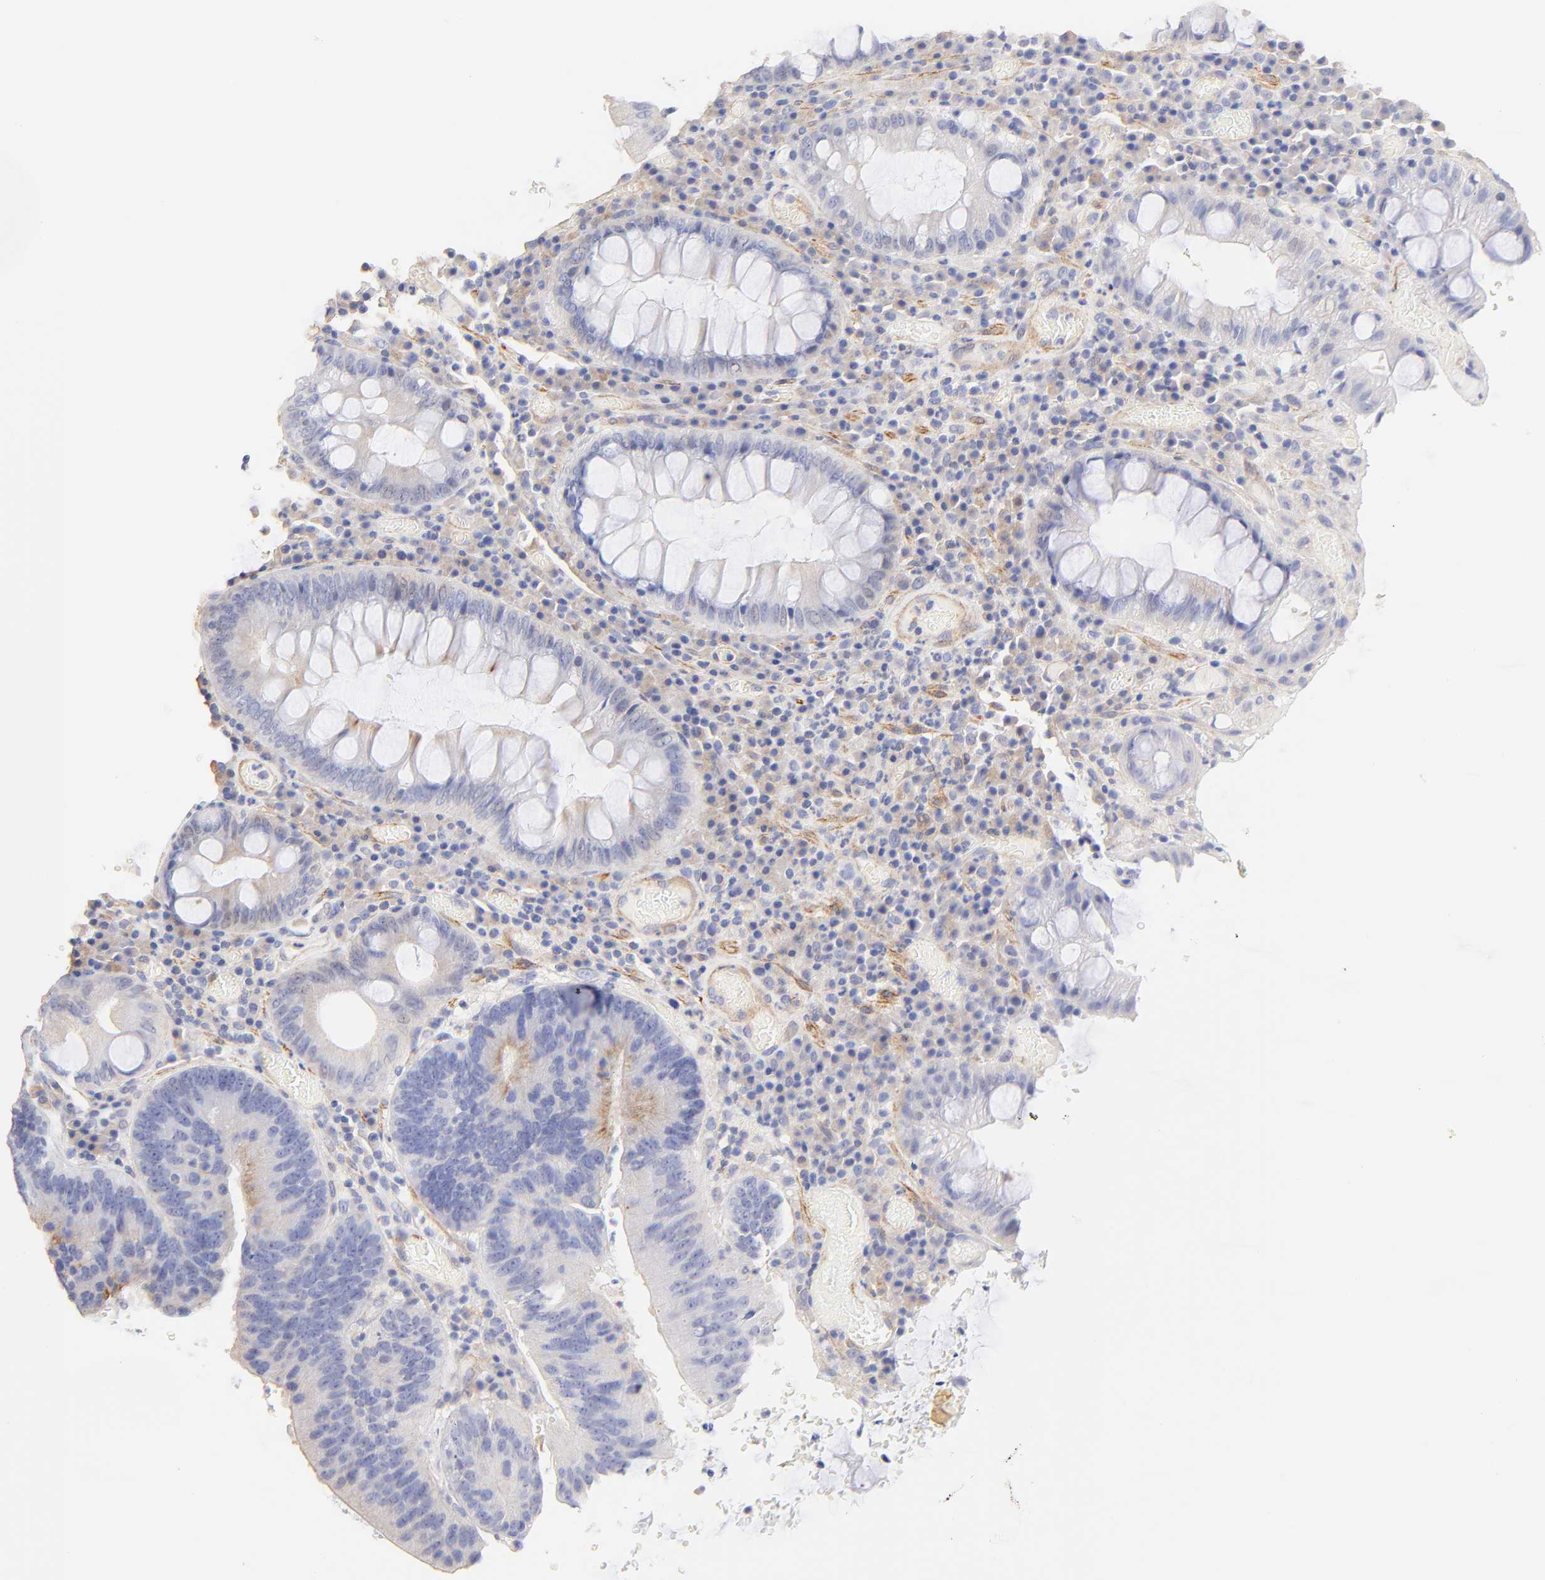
{"staining": {"intensity": "moderate", "quantity": "25%-75%", "location": "cytoplasmic/membranous"}, "tissue": "colorectal cancer", "cell_type": "Tumor cells", "image_type": "cancer", "snomed": [{"axis": "morphology", "description": "Normal tissue, NOS"}, {"axis": "morphology", "description": "Adenocarcinoma, NOS"}, {"axis": "topography", "description": "Colon"}], "caption": "Tumor cells exhibit moderate cytoplasmic/membranous expression in about 25%-75% of cells in adenocarcinoma (colorectal). (brown staining indicates protein expression, while blue staining denotes nuclei).", "gene": "ACTRT1", "patient": {"sex": "female", "age": 78}}